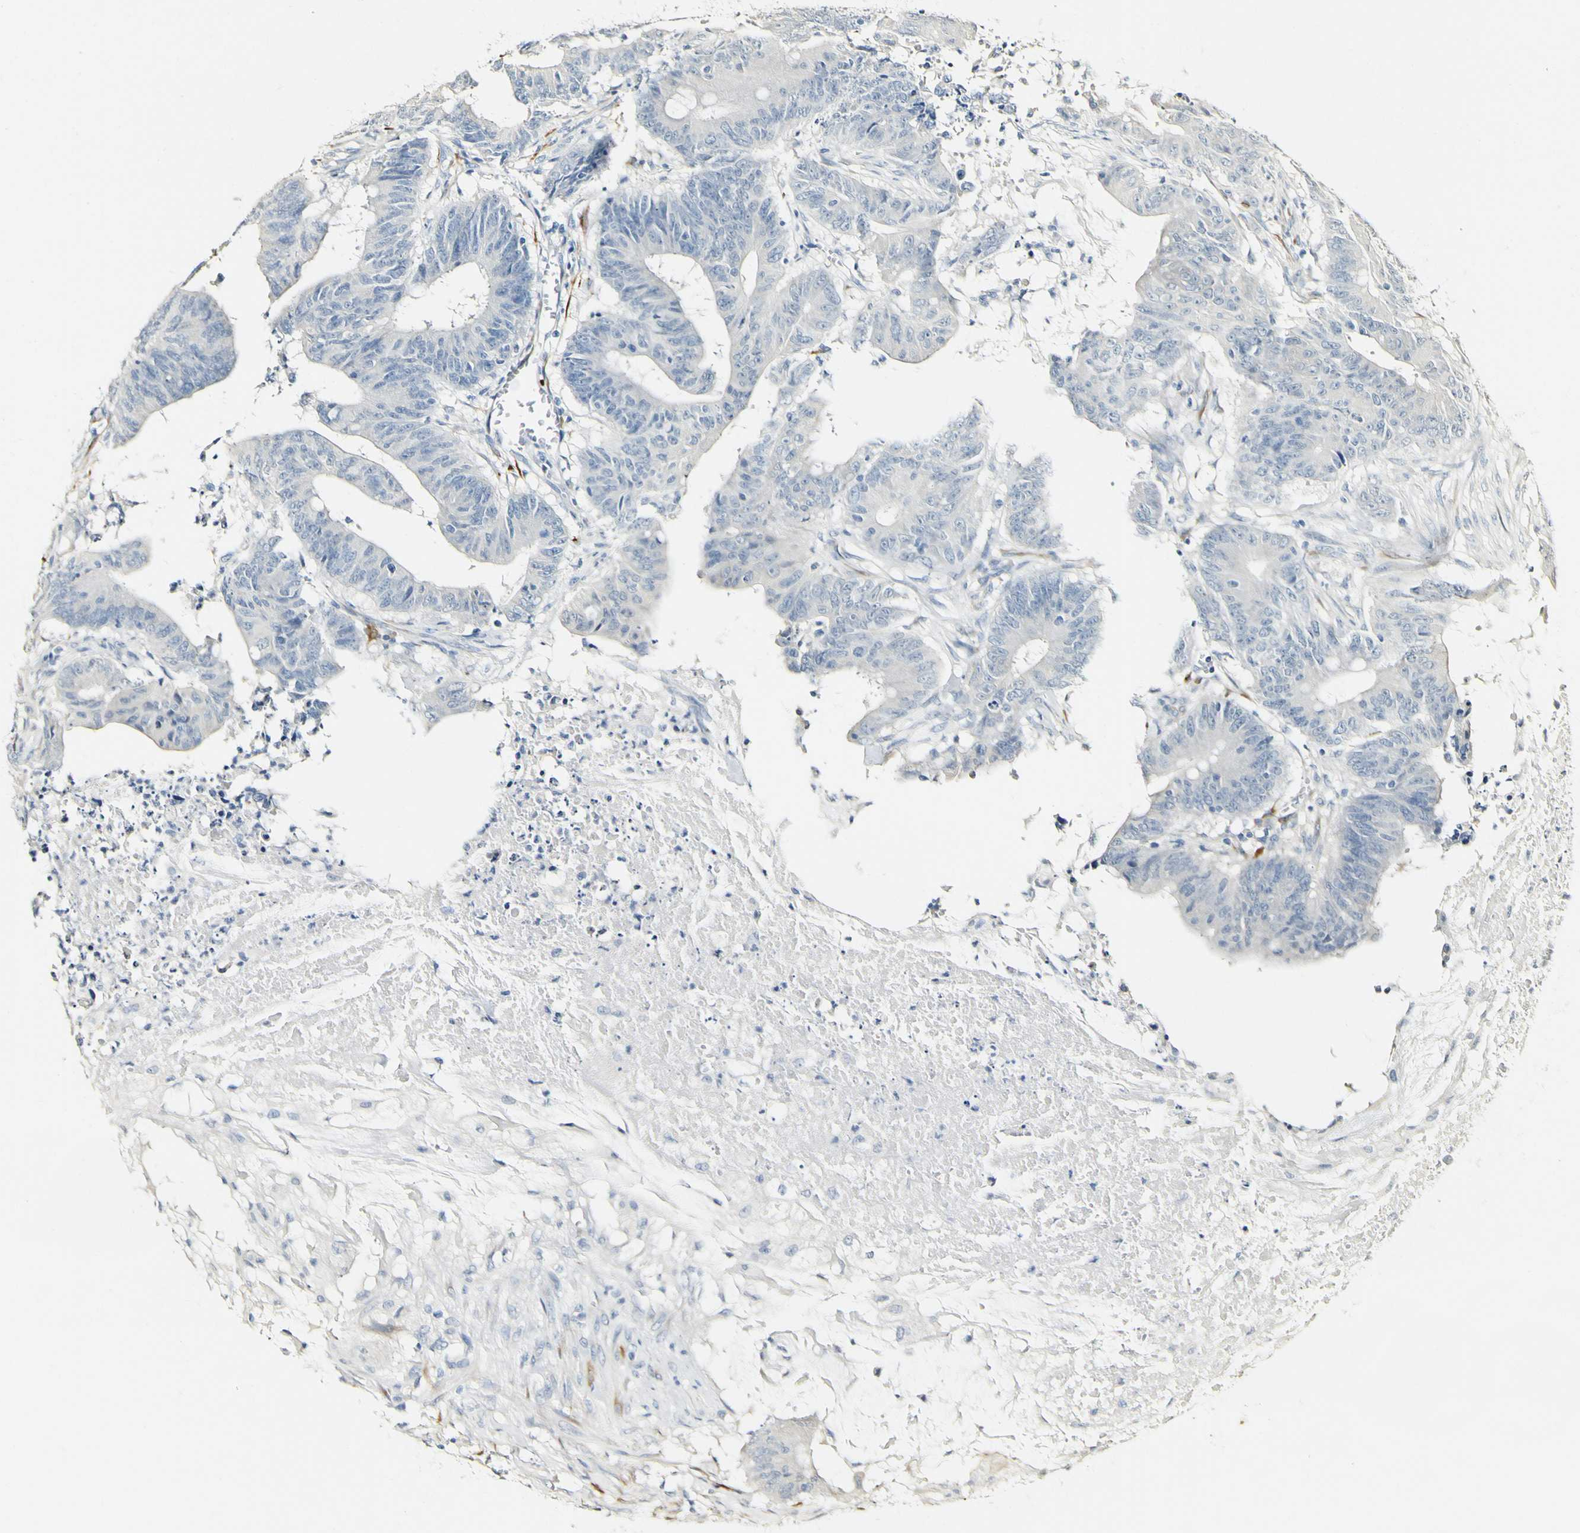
{"staining": {"intensity": "negative", "quantity": "none", "location": "none"}, "tissue": "colorectal cancer", "cell_type": "Tumor cells", "image_type": "cancer", "snomed": [{"axis": "morphology", "description": "Adenocarcinoma, NOS"}, {"axis": "topography", "description": "Colon"}], "caption": "This histopathology image is of colorectal adenocarcinoma stained with IHC to label a protein in brown with the nuclei are counter-stained blue. There is no staining in tumor cells. Brightfield microscopy of IHC stained with DAB (brown) and hematoxylin (blue), captured at high magnification.", "gene": "FMO3", "patient": {"sex": "male", "age": 45}}